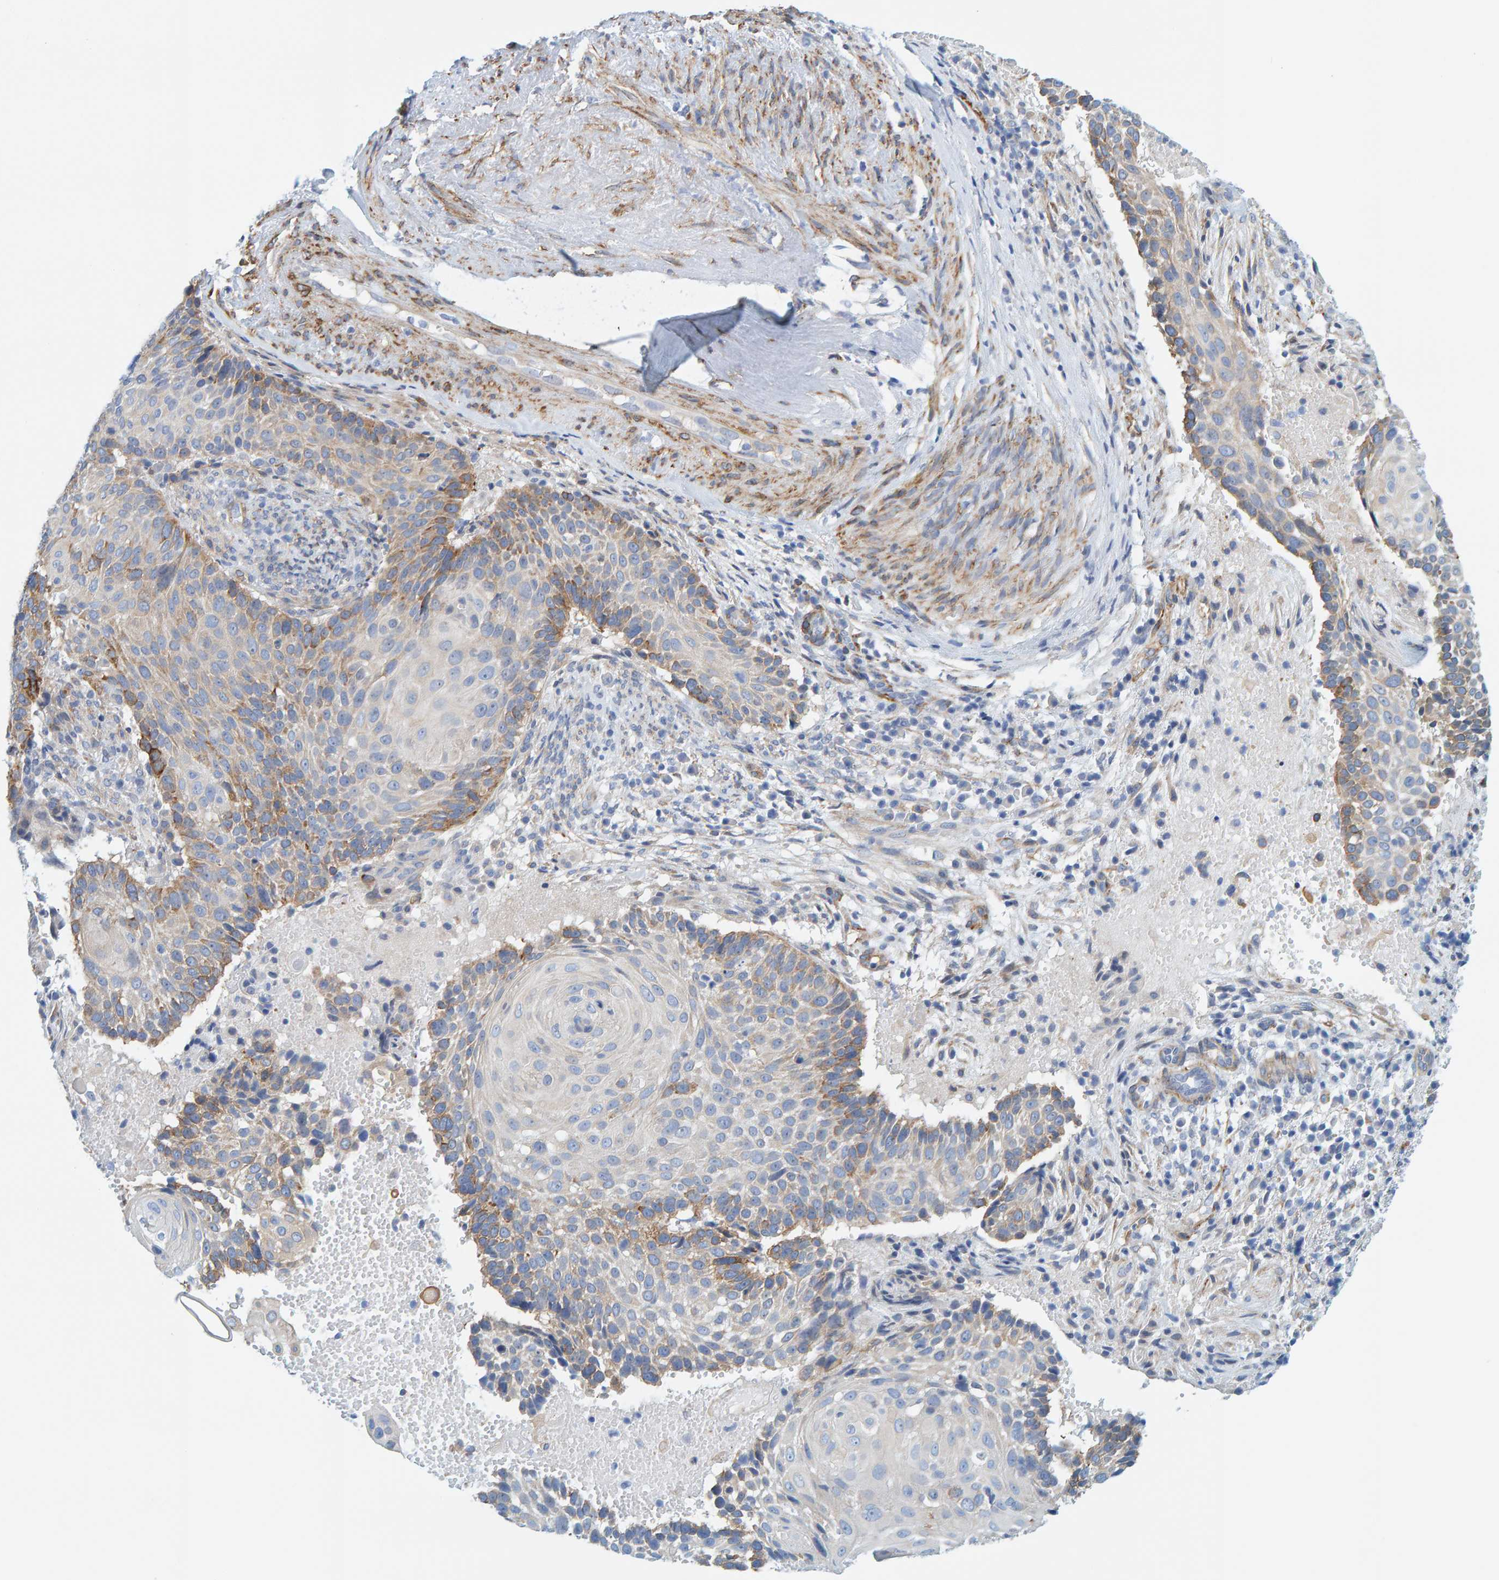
{"staining": {"intensity": "moderate", "quantity": "<25%", "location": "cytoplasmic/membranous"}, "tissue": "cervical cancer", "cell_type": "Tumor cells", "image_type": "cancer", "snomed": [{"axis": "morphology", "description": "Squamous cell carcinoma, NOS"}, {"axis": "topography", "description": "Cervix"}], "caption": "Protein expression analysis of human cervical squamous cell carcinoma reveals moderate cytoplasmic/membranous positivity in about <25% of tumor cells.", "gene": "MAP1B", "patient": {"sex": "female", "age": 74}}